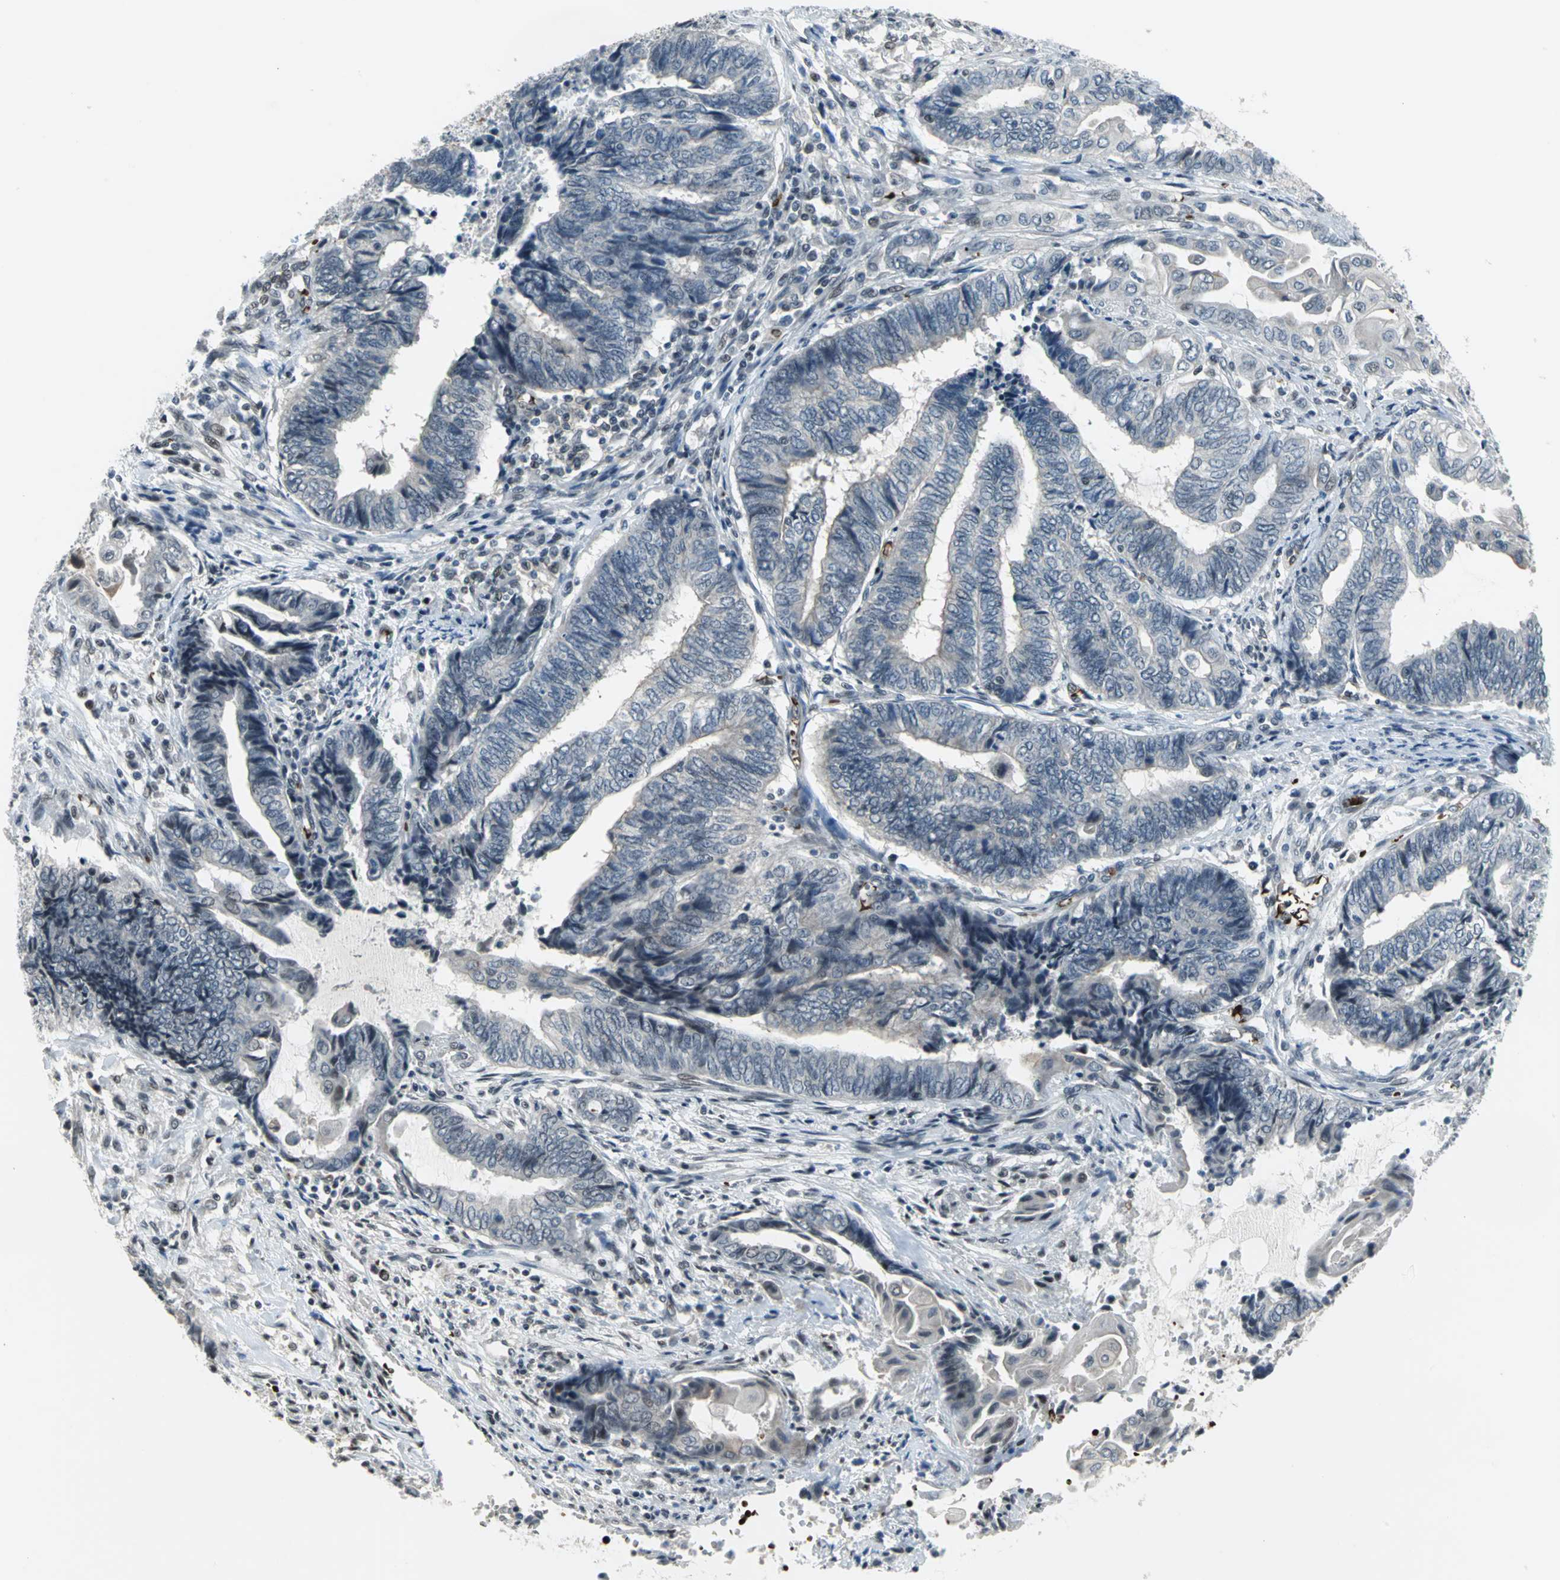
{"staining": {"intensity": "weak", "quantity": "25%-75%", "location": "nuclear"}, "tissue": "endometrial cancer", "cell_type": "Tumor cells", "image_type": "cancer", "snomed": [{"axis": "morphology", "description": "Adenocarcinoma, NOS"}, {"axis": "topography", "description": "Uterus"}, {"axis": "topography", "description": "Endometrium"}], "caption": "Endometrial cancer tissue exhibits weak nuclear expression in approximately 25%-75% of tumor cells, visualized by immunohistochemistry.", "gene": "GLI3", "patient": {"sex": "female", "age": 70}}